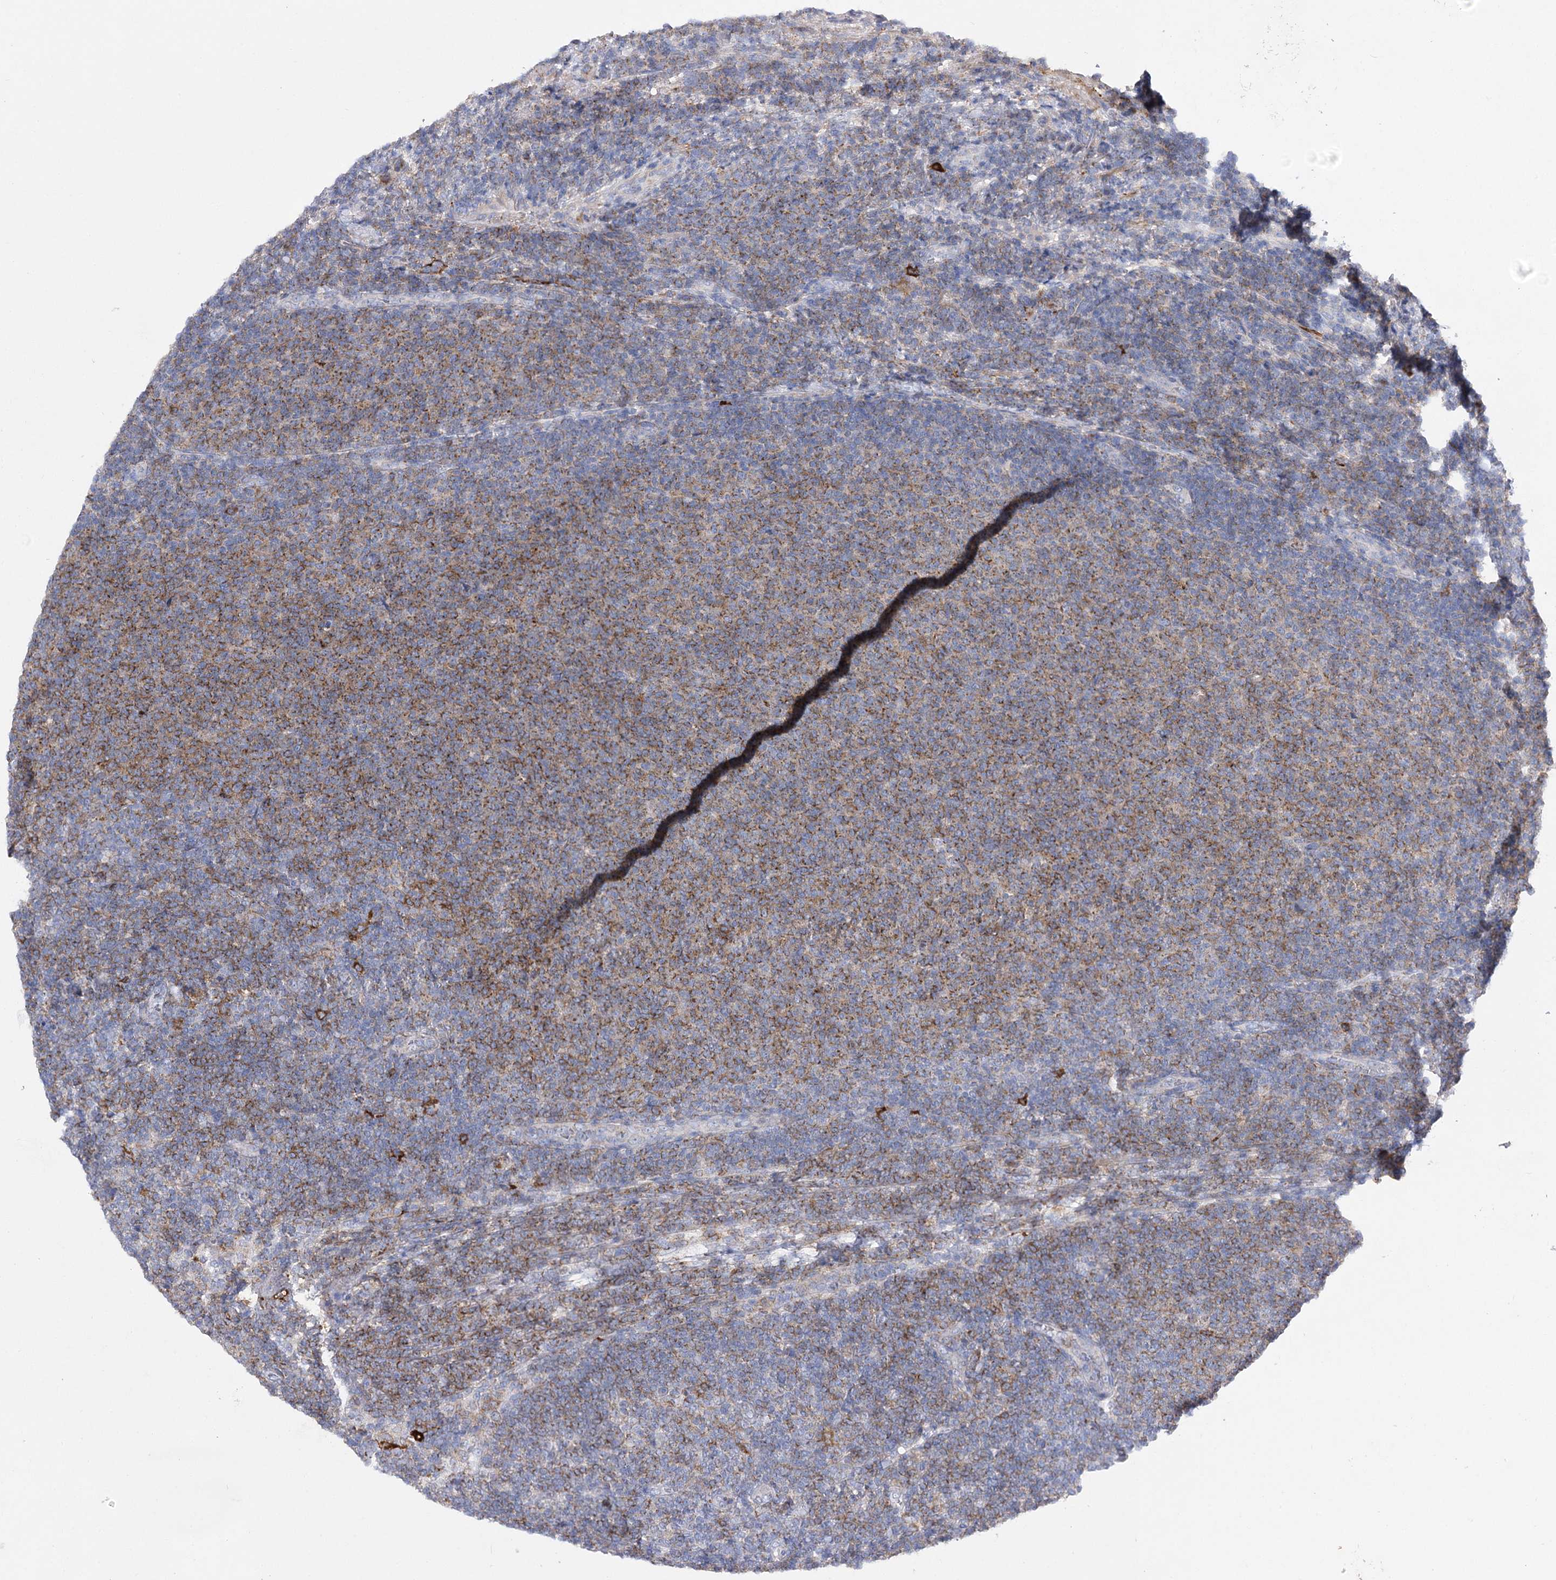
{"staining": {"intensity": "moderate", "quantity": ">75%", "location": "cytoplasmic/membranous"}, "tissue": "lymphoma", "cell_type": "Tumor cells", "image_type": "cancer", "snomed": [{"axis": "morphology", "description": "Malignant lymphoma, non-Hodgkin's type, Low grade"}, {"axis": "topography", "description": "Lymph node"}], "caption": "Protein analysis of malignant lymphoma, non-Hodgkin's type (low-grade) tissue shows moderate cytoplasmic/membranous staining in approximately >75% of tumor cells.", "gene": "COX15", "patient": {"sex": "male", "age": 66}}